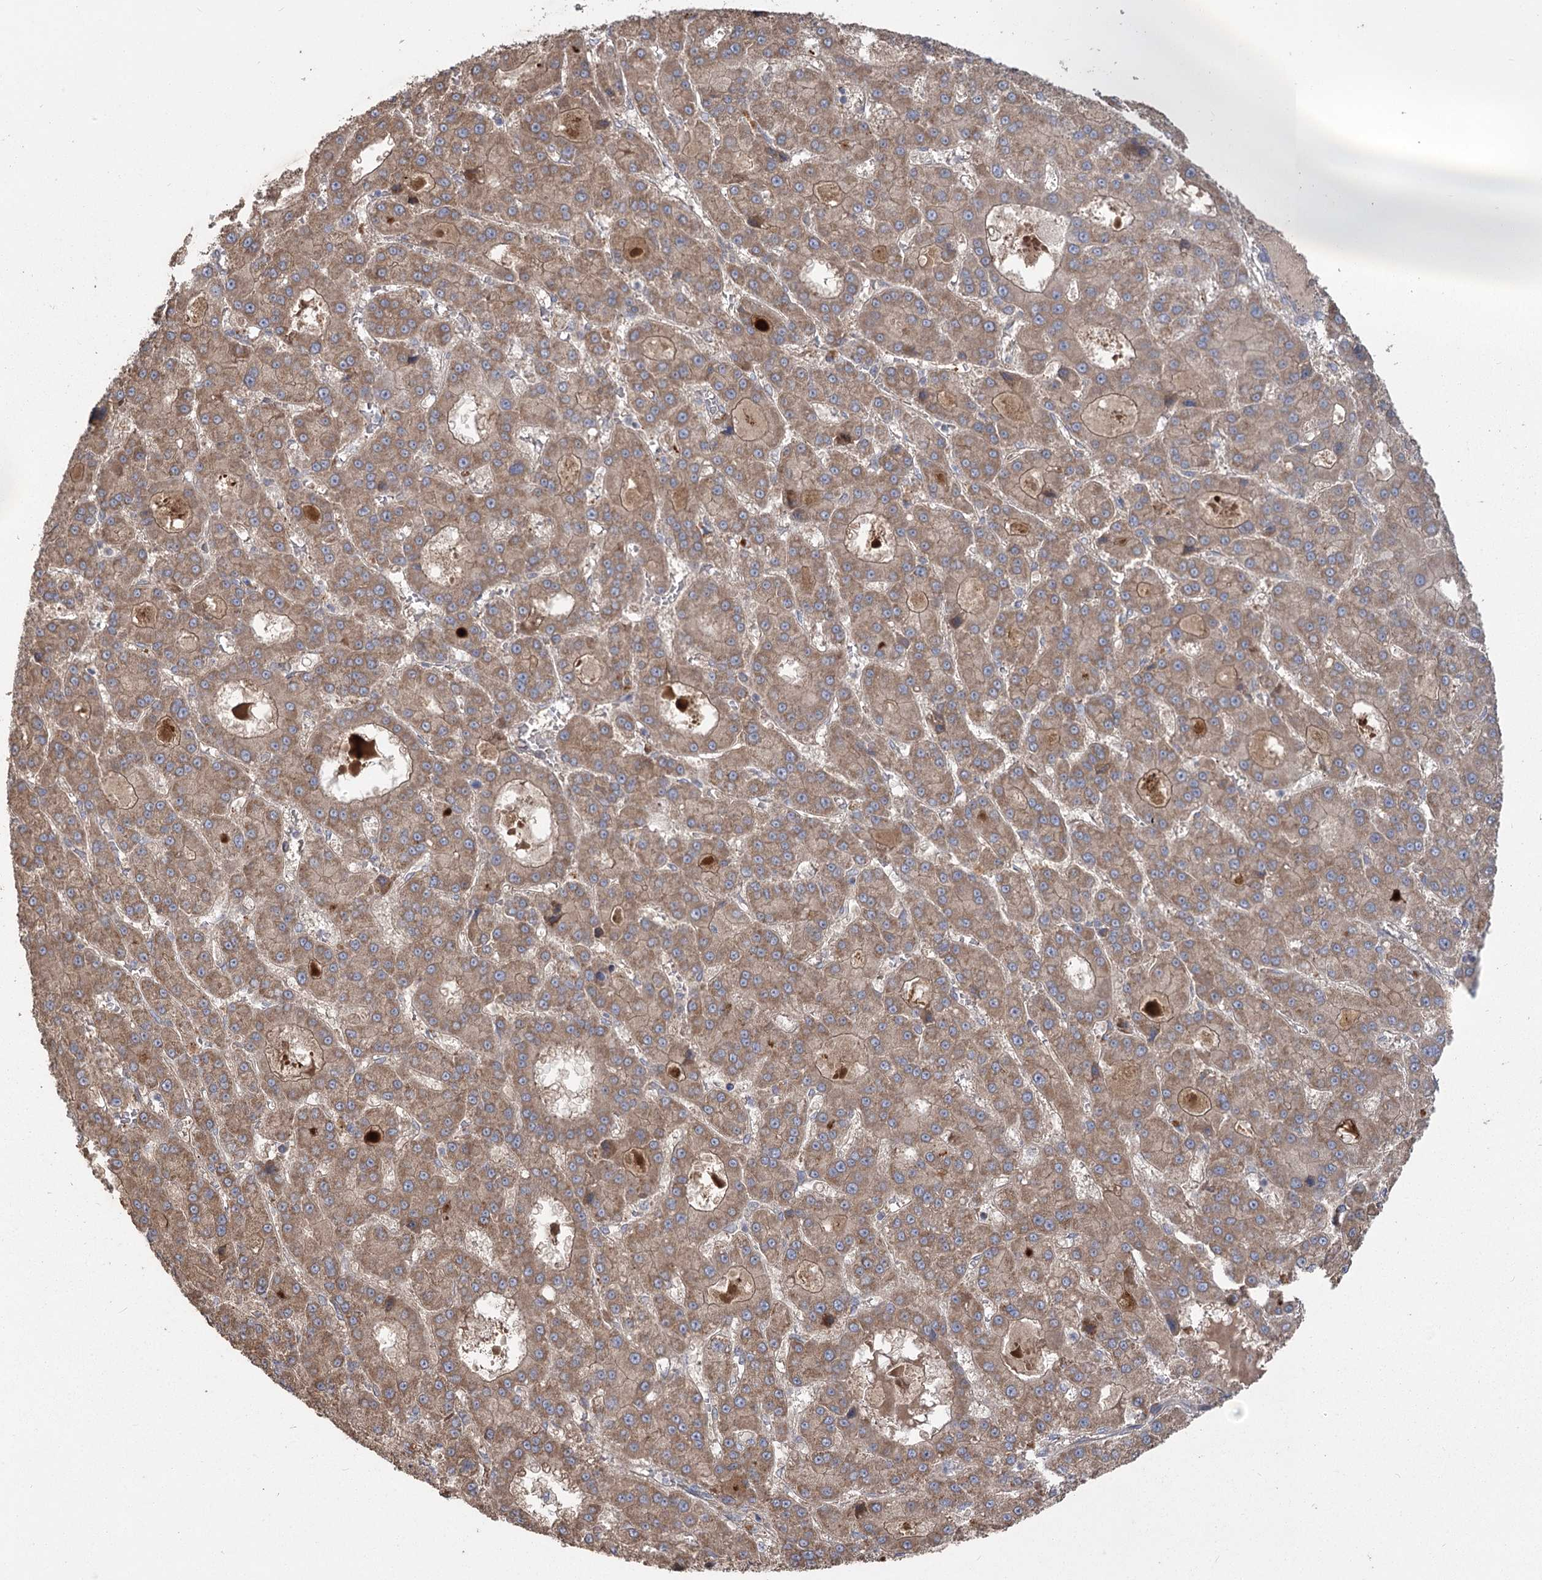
{"staining": {"intensity": "moderate", "quantity": ">75%", "location": "cytoplasmic/membranous"}, "tissue": "liver cancer", "cell_type": "Tumor cells", "image_type": "cancer", "snomed": [{"axis": "morphology", "description": "Carcinoma, Hepatocellular, NOS"}, {"axis": "topography", "description": "Liver"}], "caption": "The micrograph exhibits staining of liver cancer (hepatocellular carcinoma), revealing moderate cytoplasmic/membranous protein staining (brown color) within tumor cells. The staining was performed using DAB (3,3'-diaminobenzidine) to visualize the protein expression in brown, while the nuclei were stained in blue with hematoxylin (Magnification: 20x).", "gene": "RIN2", "patient": {"sex": "male", "age": 70}}